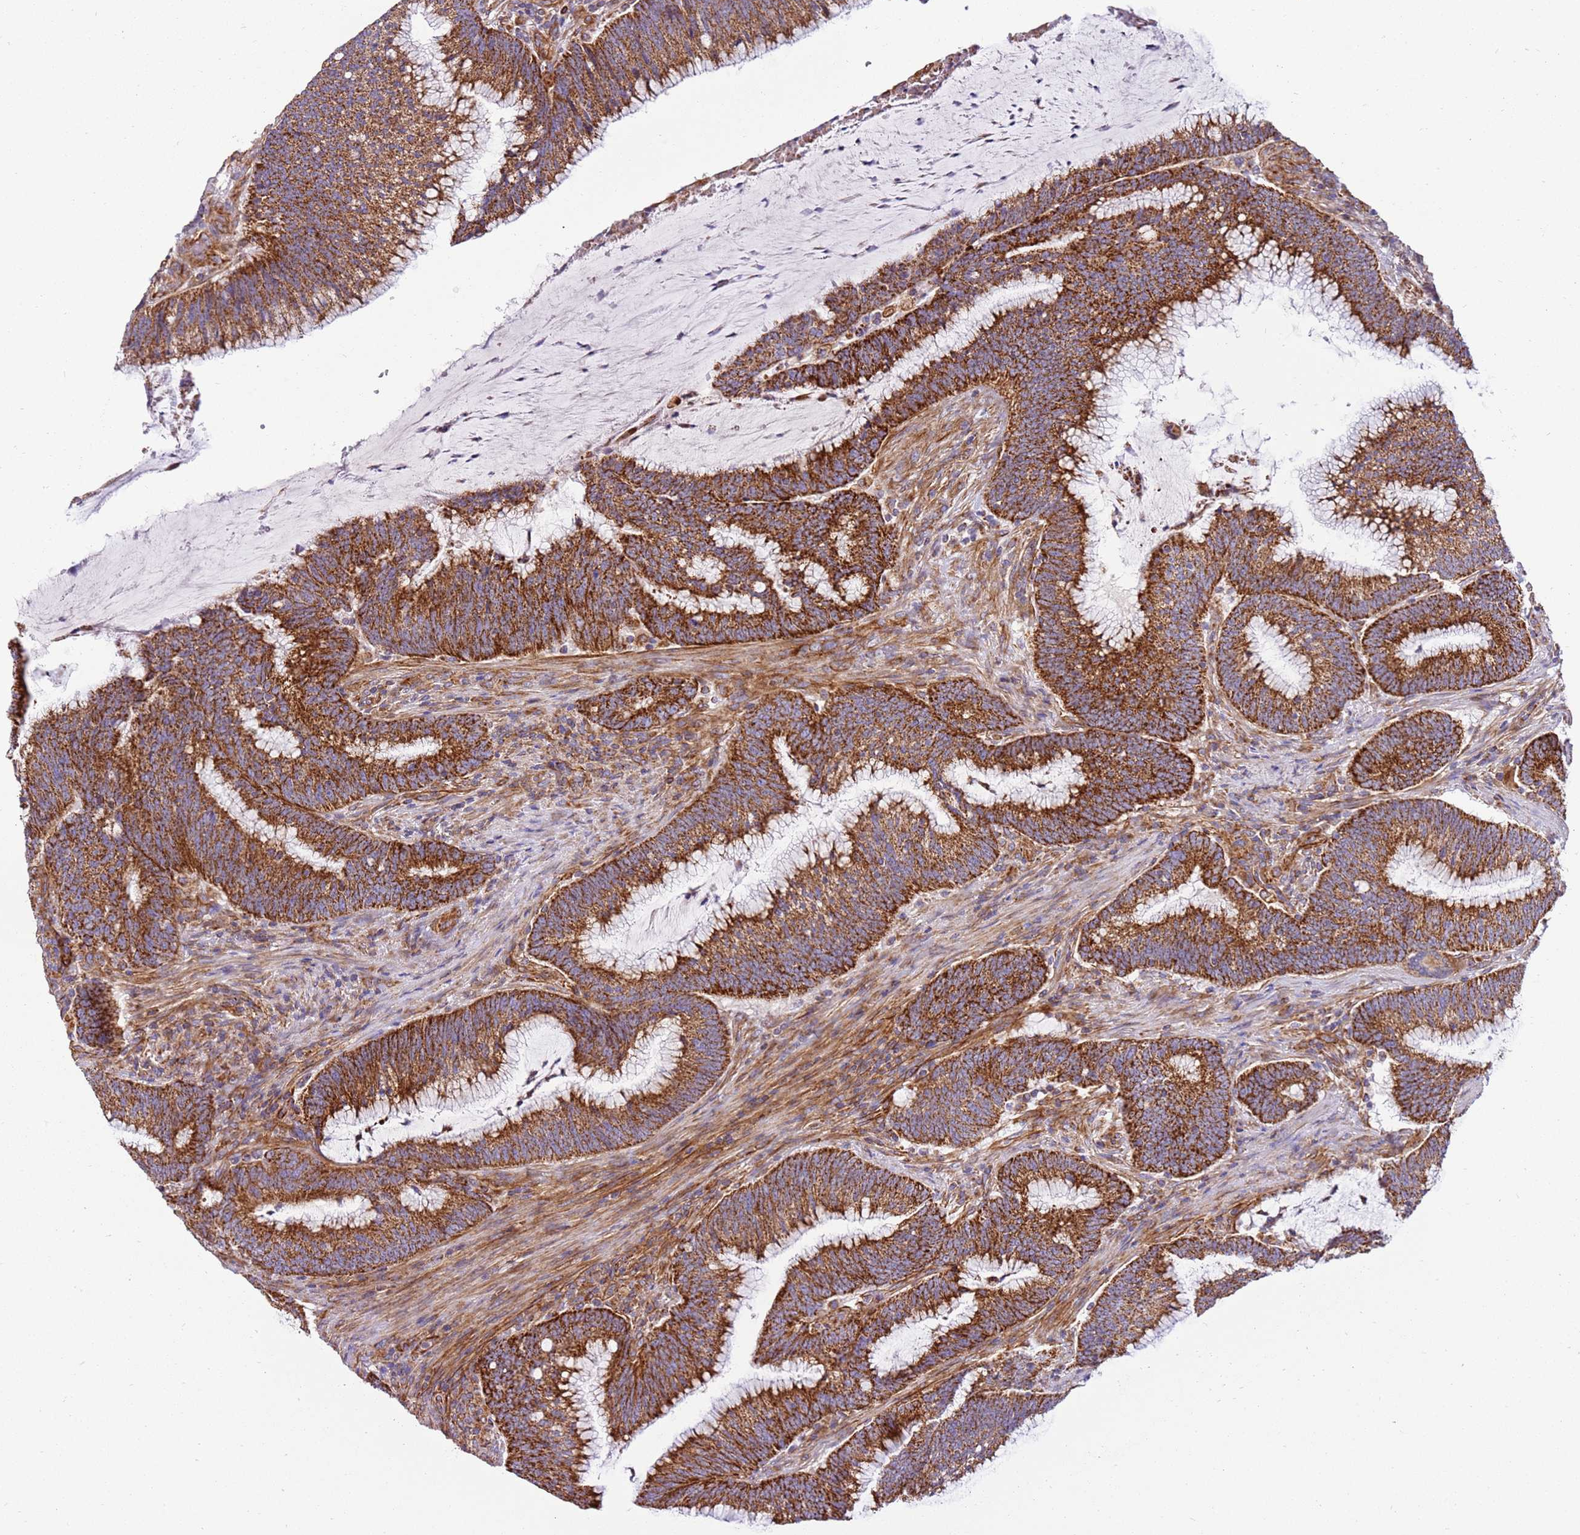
{"staining": {"intensity": "strong", "quantity": ">75%", "location": "cytoplasmic/membranous"}, "tissue": "colorectal cancer", "cell_type": "Tumor cells", "image_type": "cancer", "snomed": [{"axis": "morphology", "description": "Adenocarcinoma, NOS"}, {"axis": "topography", "description": "Rectum"}], "caption": "The photomicrograph exhibits immunohistochemical staining of colorectal cancer. There is strong cytoplasmic/membranous staining is identified in approximately >75% of tumor cells.", "gene": "MRPL20", "patient": {"sex": "female", "age": 77}}